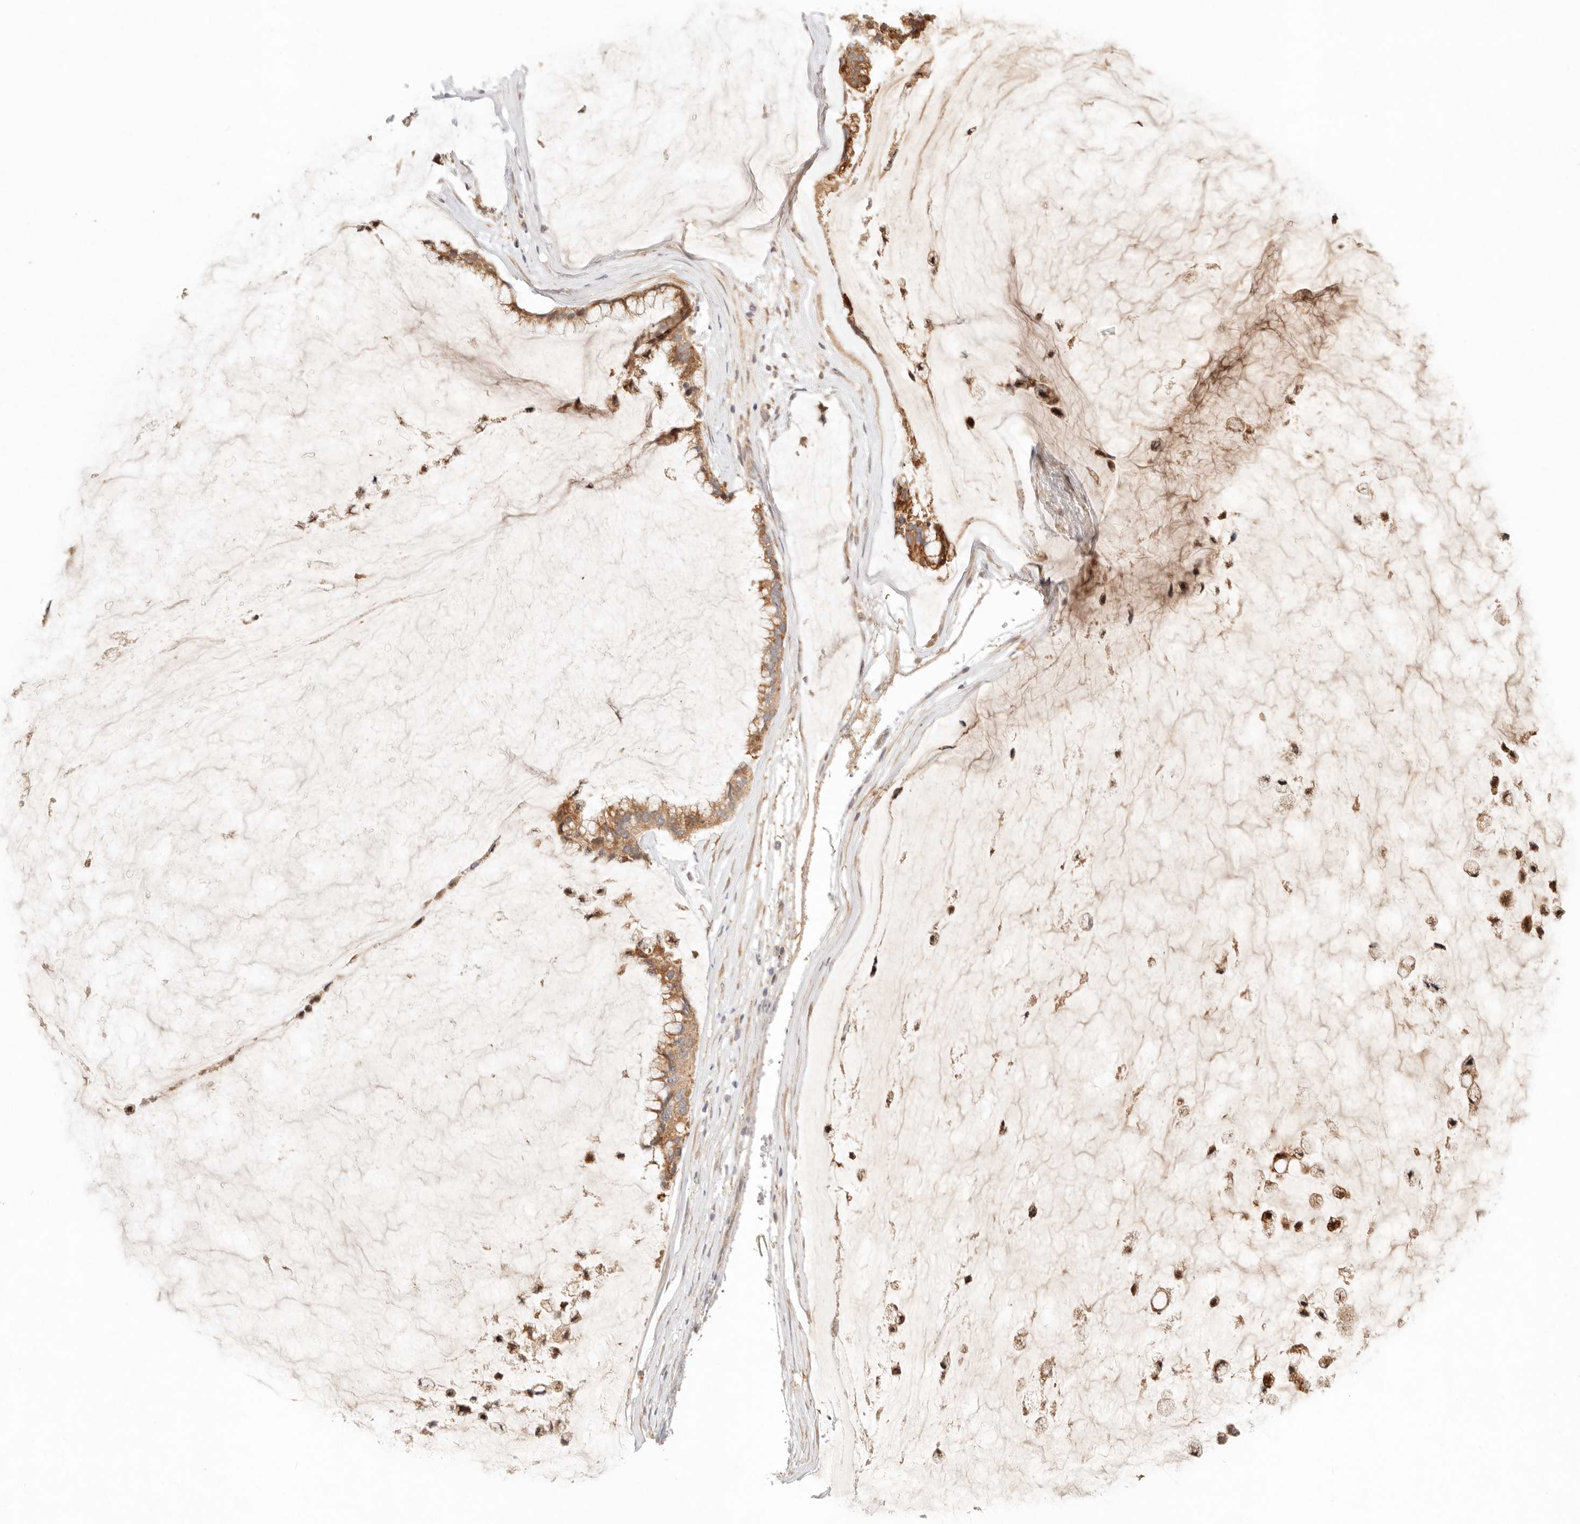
{"staining": {"intensity": "moderate", "quantity": ">75%", "location": "cytoplasmic/membranous,nuclear"}, "tissue": "ovarian cancer", "cell_type": "Tumor cells", "image_type": "cancer", "snomed": [{"axis": "morphology", "description": "Cystadenocarcinoma, mucinous, NOS"}, {"axis": "topography", "description": "Ovary"}], "caption": "Immunohistochemical staining of ovarian cancer reveals moderate cytoplasmic/membranous and nuclear protein staining in about >75% of tumor cells. The staining was performed using DAB to visualize the protein expression in brown, while the nuclei were stained in blue with hematoxylin (Magnification: 20x).", "gene": "PHLDA3", "patient": {"sex": "female", "age": 39}}